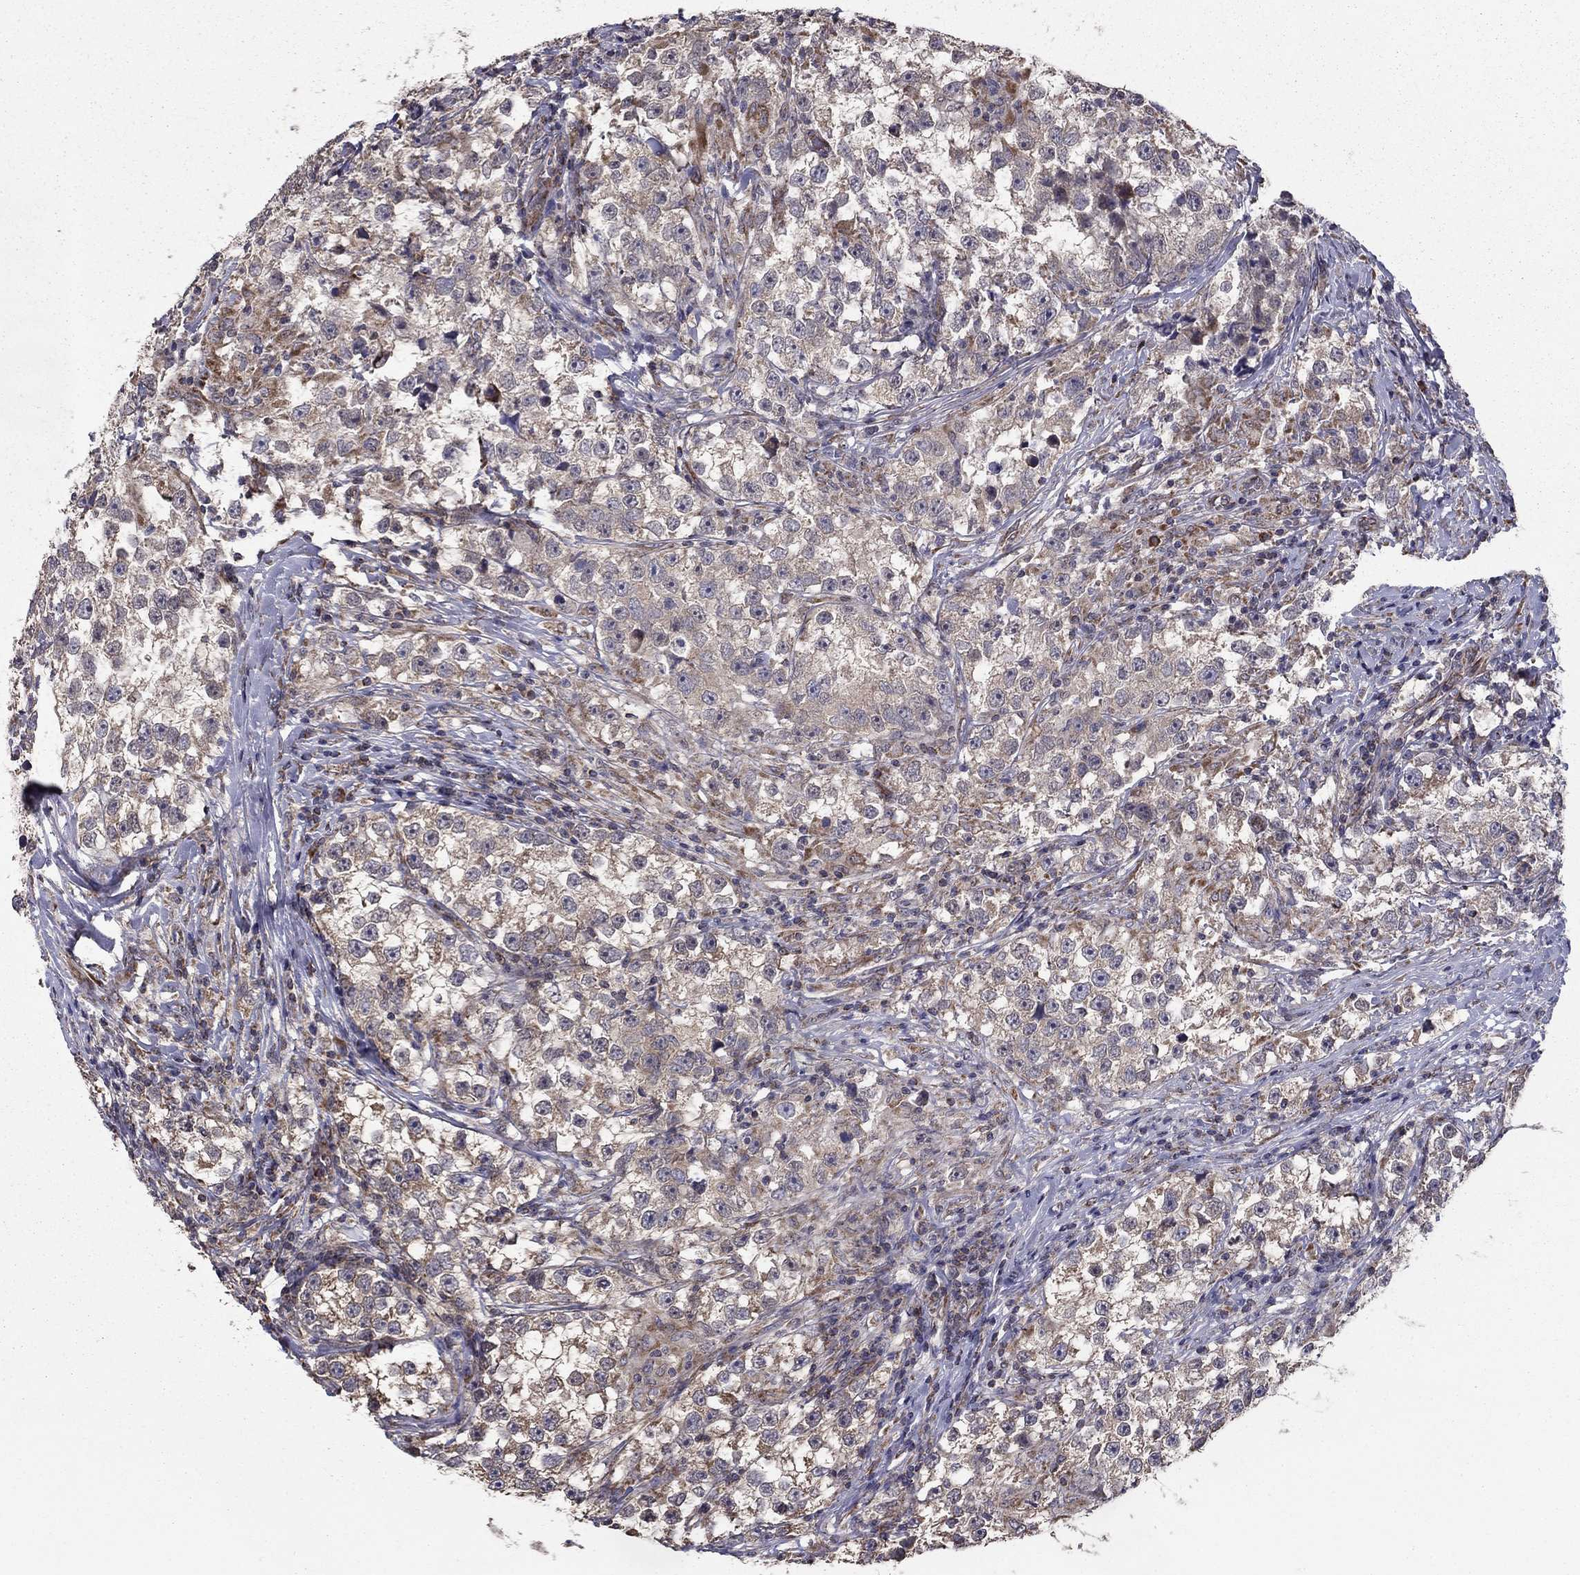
{"staining": {"intensity": "moderate", "quantity": "<25%", "location": "cytoplasmic/membranous"}, "tissue": "testis cancer", "cell_type": "Tumor cells", "image_type": "cancer", "snomed": [{"axis": "morphology", "description": "Seminoma, NOS"}, {"axis": "topography", "description": "Testis"}], "caption": "Human testis cancer (seminoma) stained for a protein (brown) displays moderate cytoplasmic/membranous positive staining in about <25% of tumor cells.", "gene": "NKIRAS1", "patient": {"sex": "male", "age": 46}}